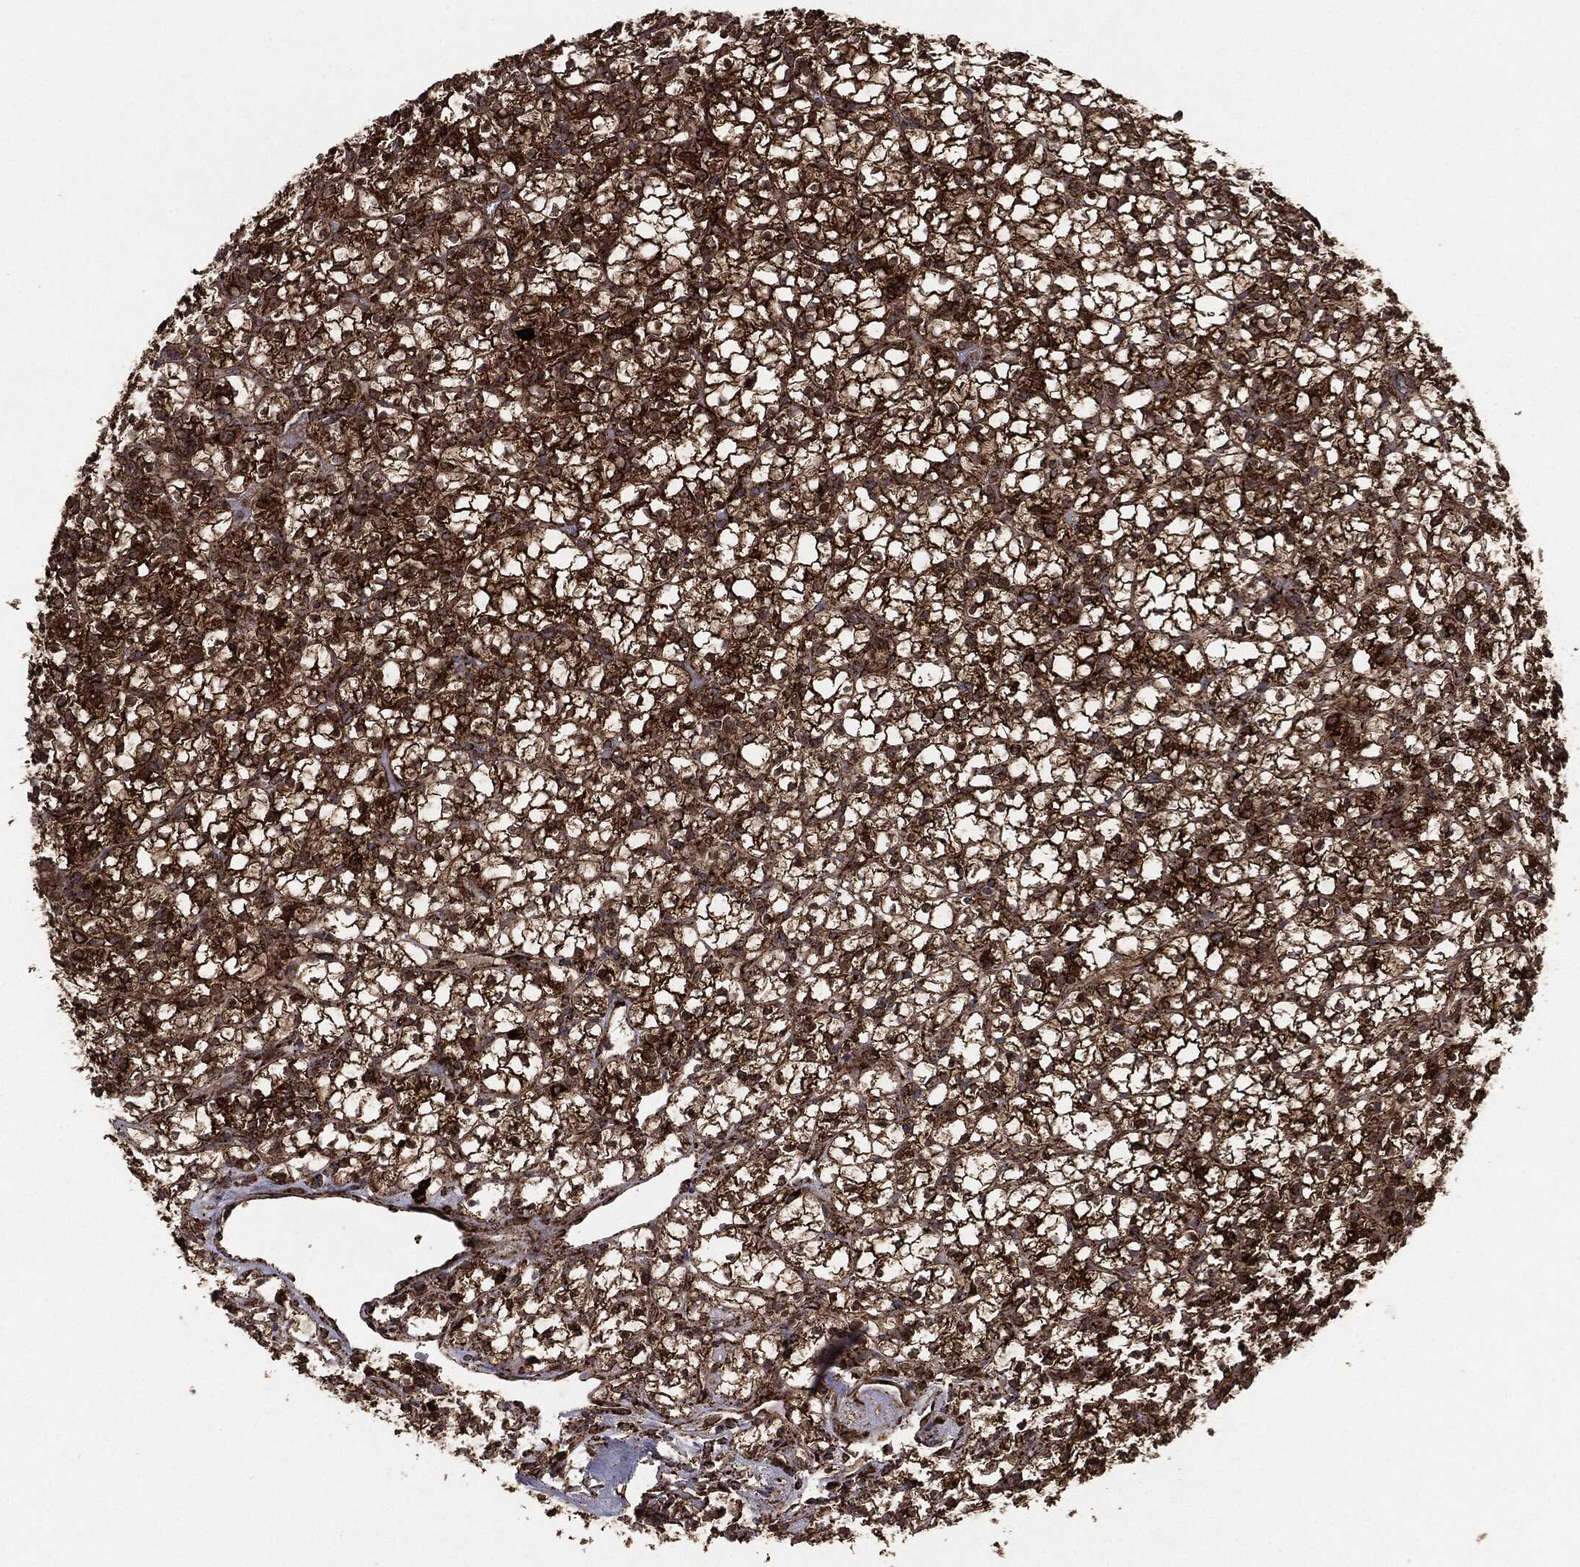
{"staining": {"intensity": "strong", "quantity": ">75%", "location": "cytoplasmic/membranous"}, "tissue": "renal cancer", "cell_type": "Tumor cells", "image_type": "cancer", "snomed": [{"axis": "morphology", "description": "Adenocarcinoma, NOS"}, {"axis": "topography", "description": "Kidney"}], "caption": "This is an image of immunohistochemistry (IHC) staining of renal cancer, which shows strong positivity in the cytoplasmic/membranous of tumor cells.", "gene": "MAP2K1", "patient": {"sex": "female", "age": 89}}